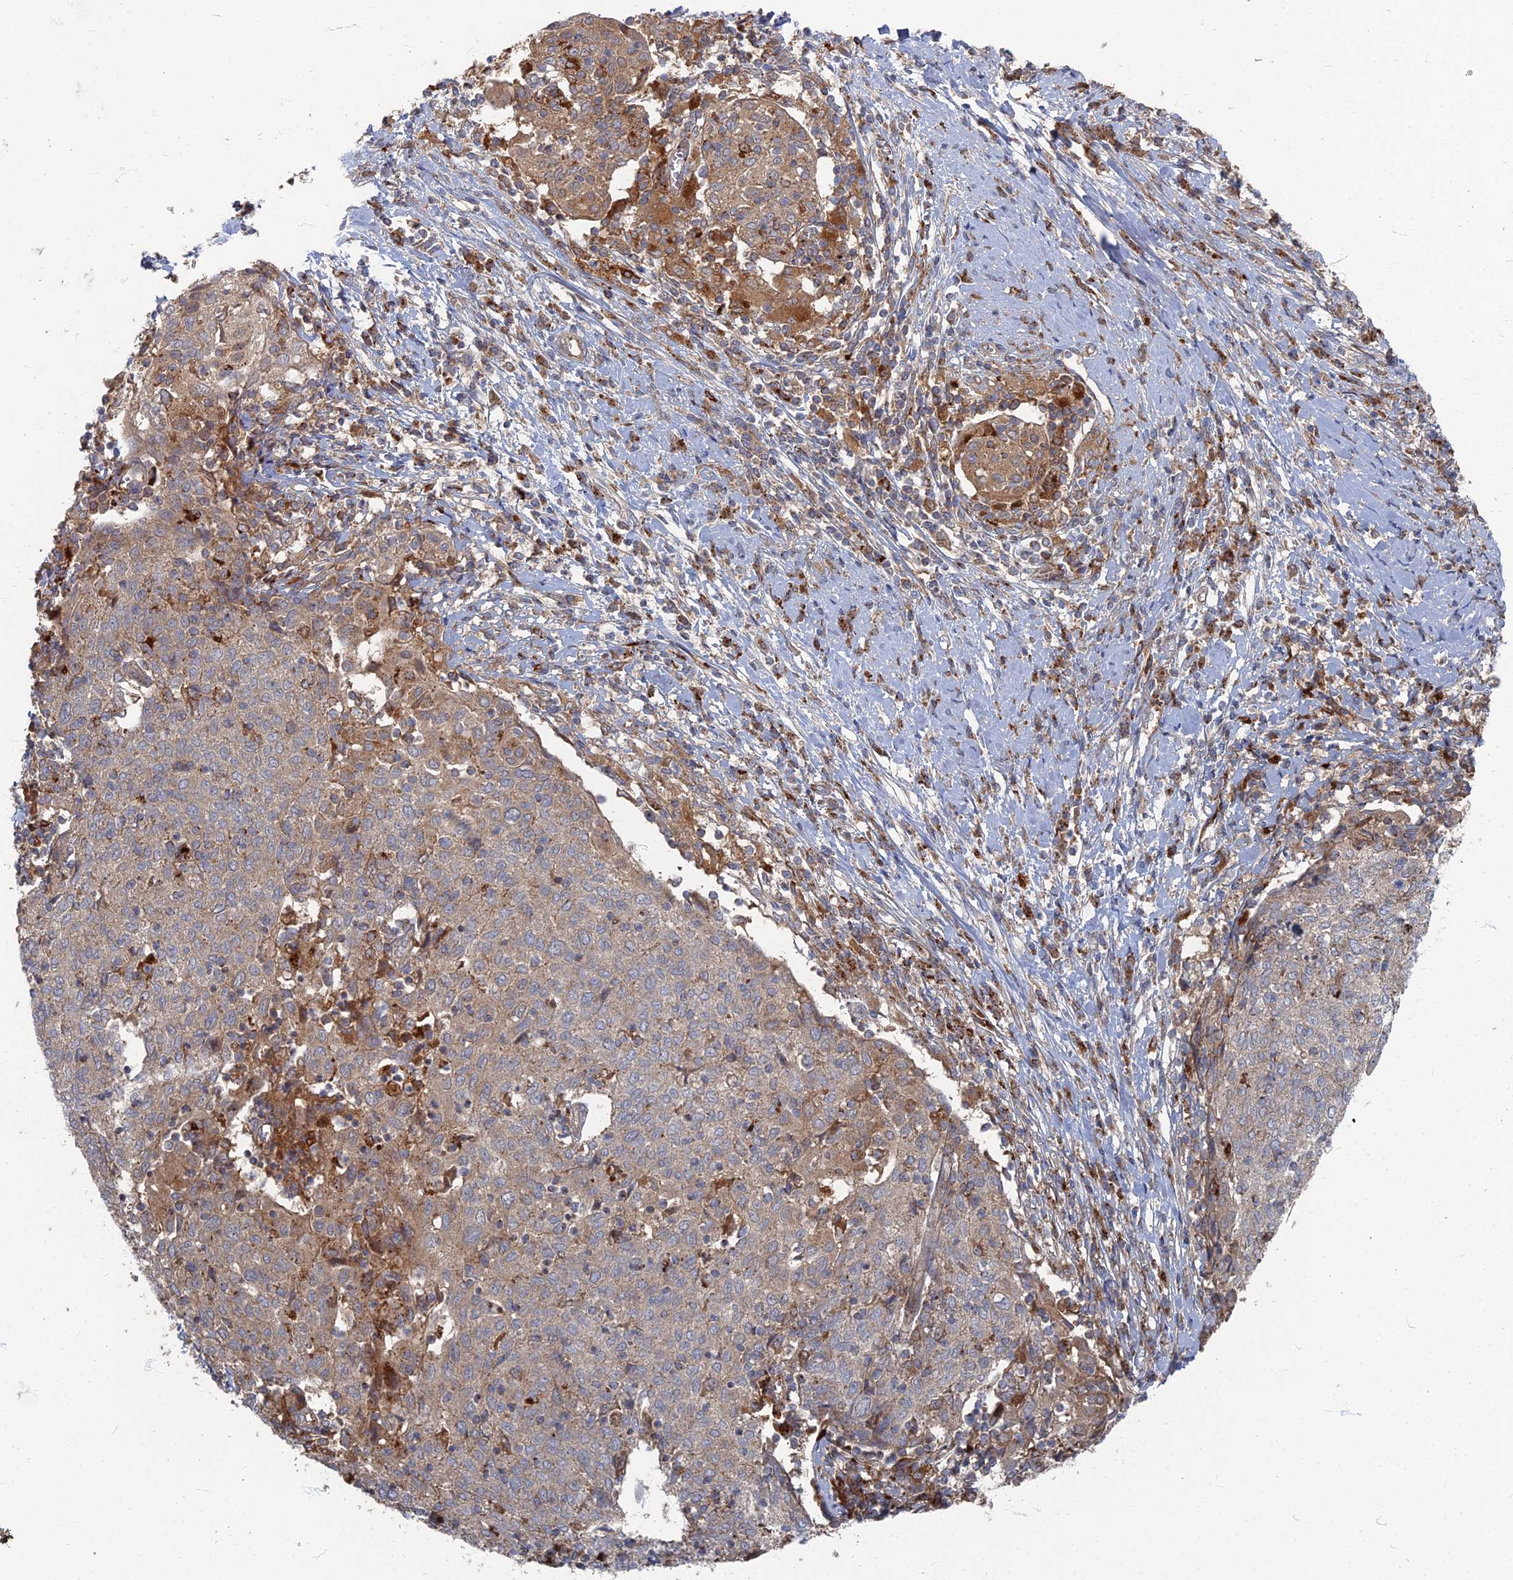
{"staining": {"intensity": "moderate", "quantity": "<25%", "location": "cytoplasmic/membranous"}, "tissue": "cervical cancer", "cell_type": "Tumor cells", "image_type": "cancer", "snomed": [{"axis": "morphology", "description": "Squamous cell carcinoma, NOS"}, {"axis": "topography", "description": "Cervix"}], "caption": "Tumor cells reveal moderate cytoplasmic/membranous positivity in about <25% of cells in cervical cancer (squamous cell carcinoma).", "gene": "PPCDC", "patient": {"sex": "female", "age": 52}}